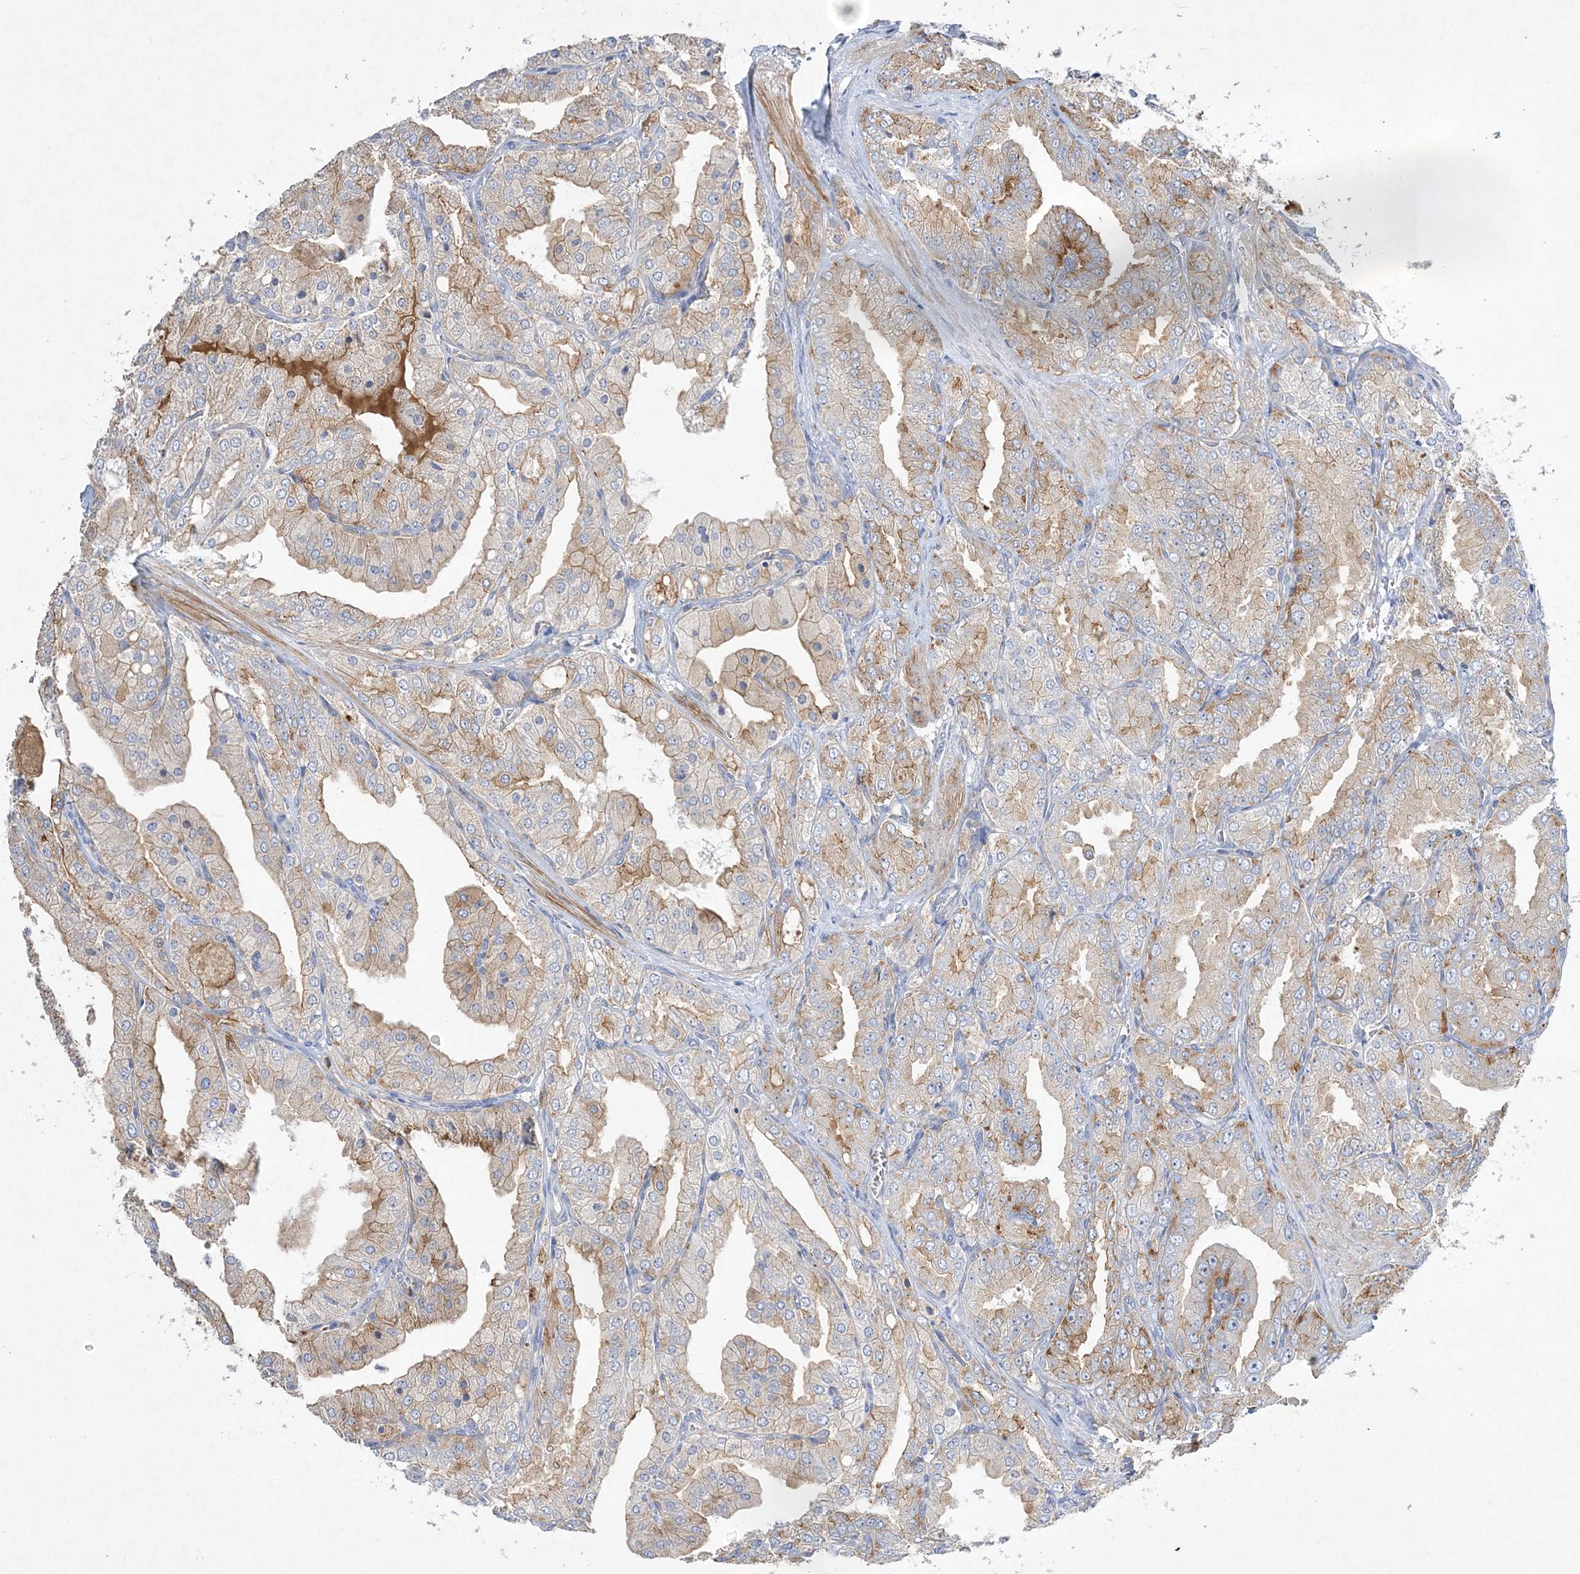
{"staining": {"intensity": "moderate", "quantity": "25%-75%", "location": "cytoplasmic/membranous"}, "tissue": "prostate cancer", "cell_type": "Tumor cells", "image_type": "cancer", "snomed": [{"axis": "morphology", "description": "Adenocarcinoma, High grade"}, {"axis": "topography", "description": "Prostate"}], "caption": "This is an image of IHC staining of prostate cancer (adenocarcinoma (high-grade)), which shows moderate expression in the cytoplasmic/membranous of tumor cells.", "gene": "ADCK2", "patient": {"sex": "male", "age": 50}}